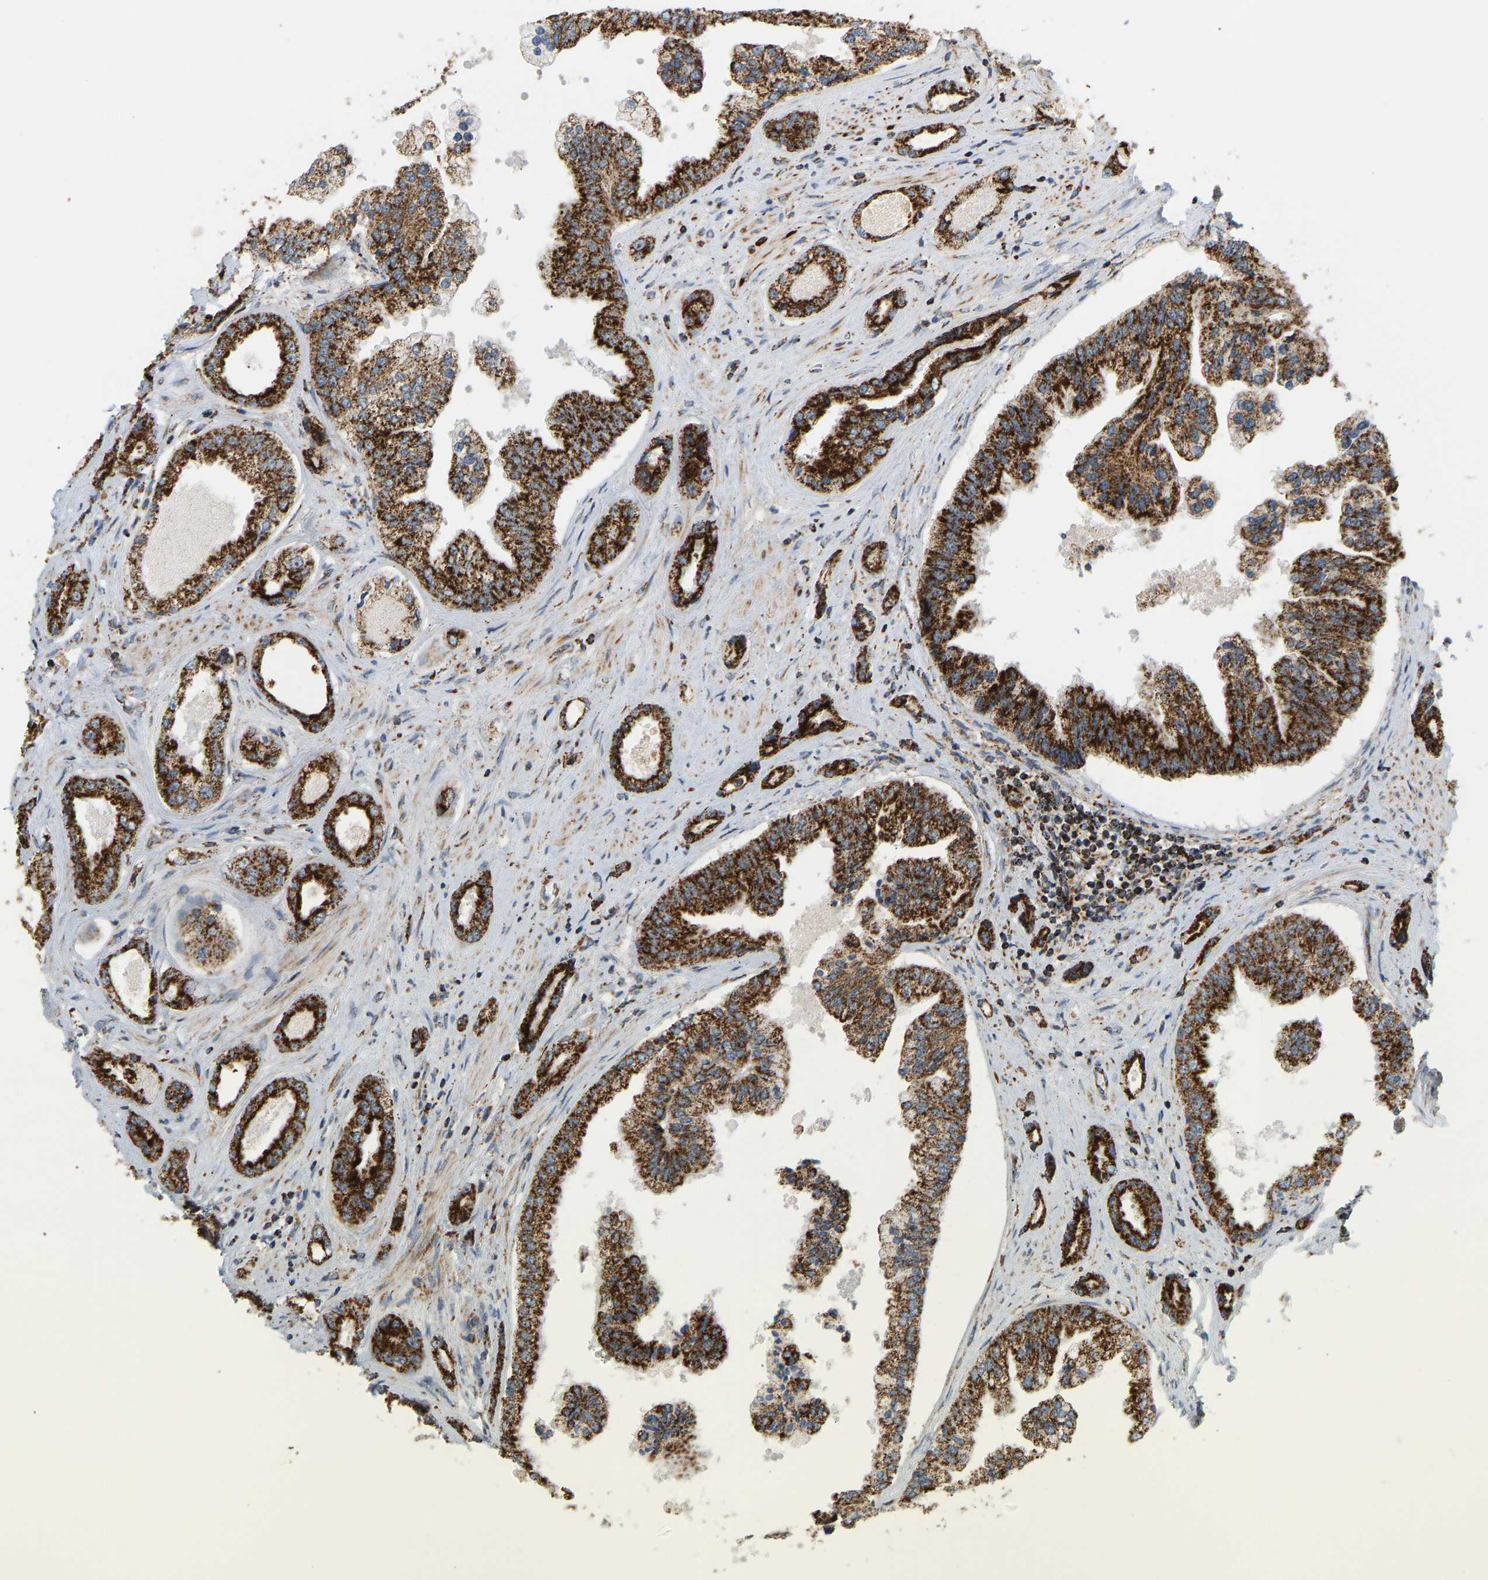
{"staining": {"intensity": "strong", "quantity": ">75%", "location": "cytoplasmic/membranous"}, "tissue": "prostate cancer", "cell_type": "Tumor cells", "image_type": "cancer", "snomed": [{"axis": "morphology", "description": "Adenocarcinoma, High grade"}, {"axis": "topography", "description": "Prostate"}], "caption": "Protein staining exhibits strong cytoplasmic/membranous staining in about >75% of tumor cells in prostate cancer.", "gene": "GPSM2", "patient": {"sex": "male", "age": 61}}